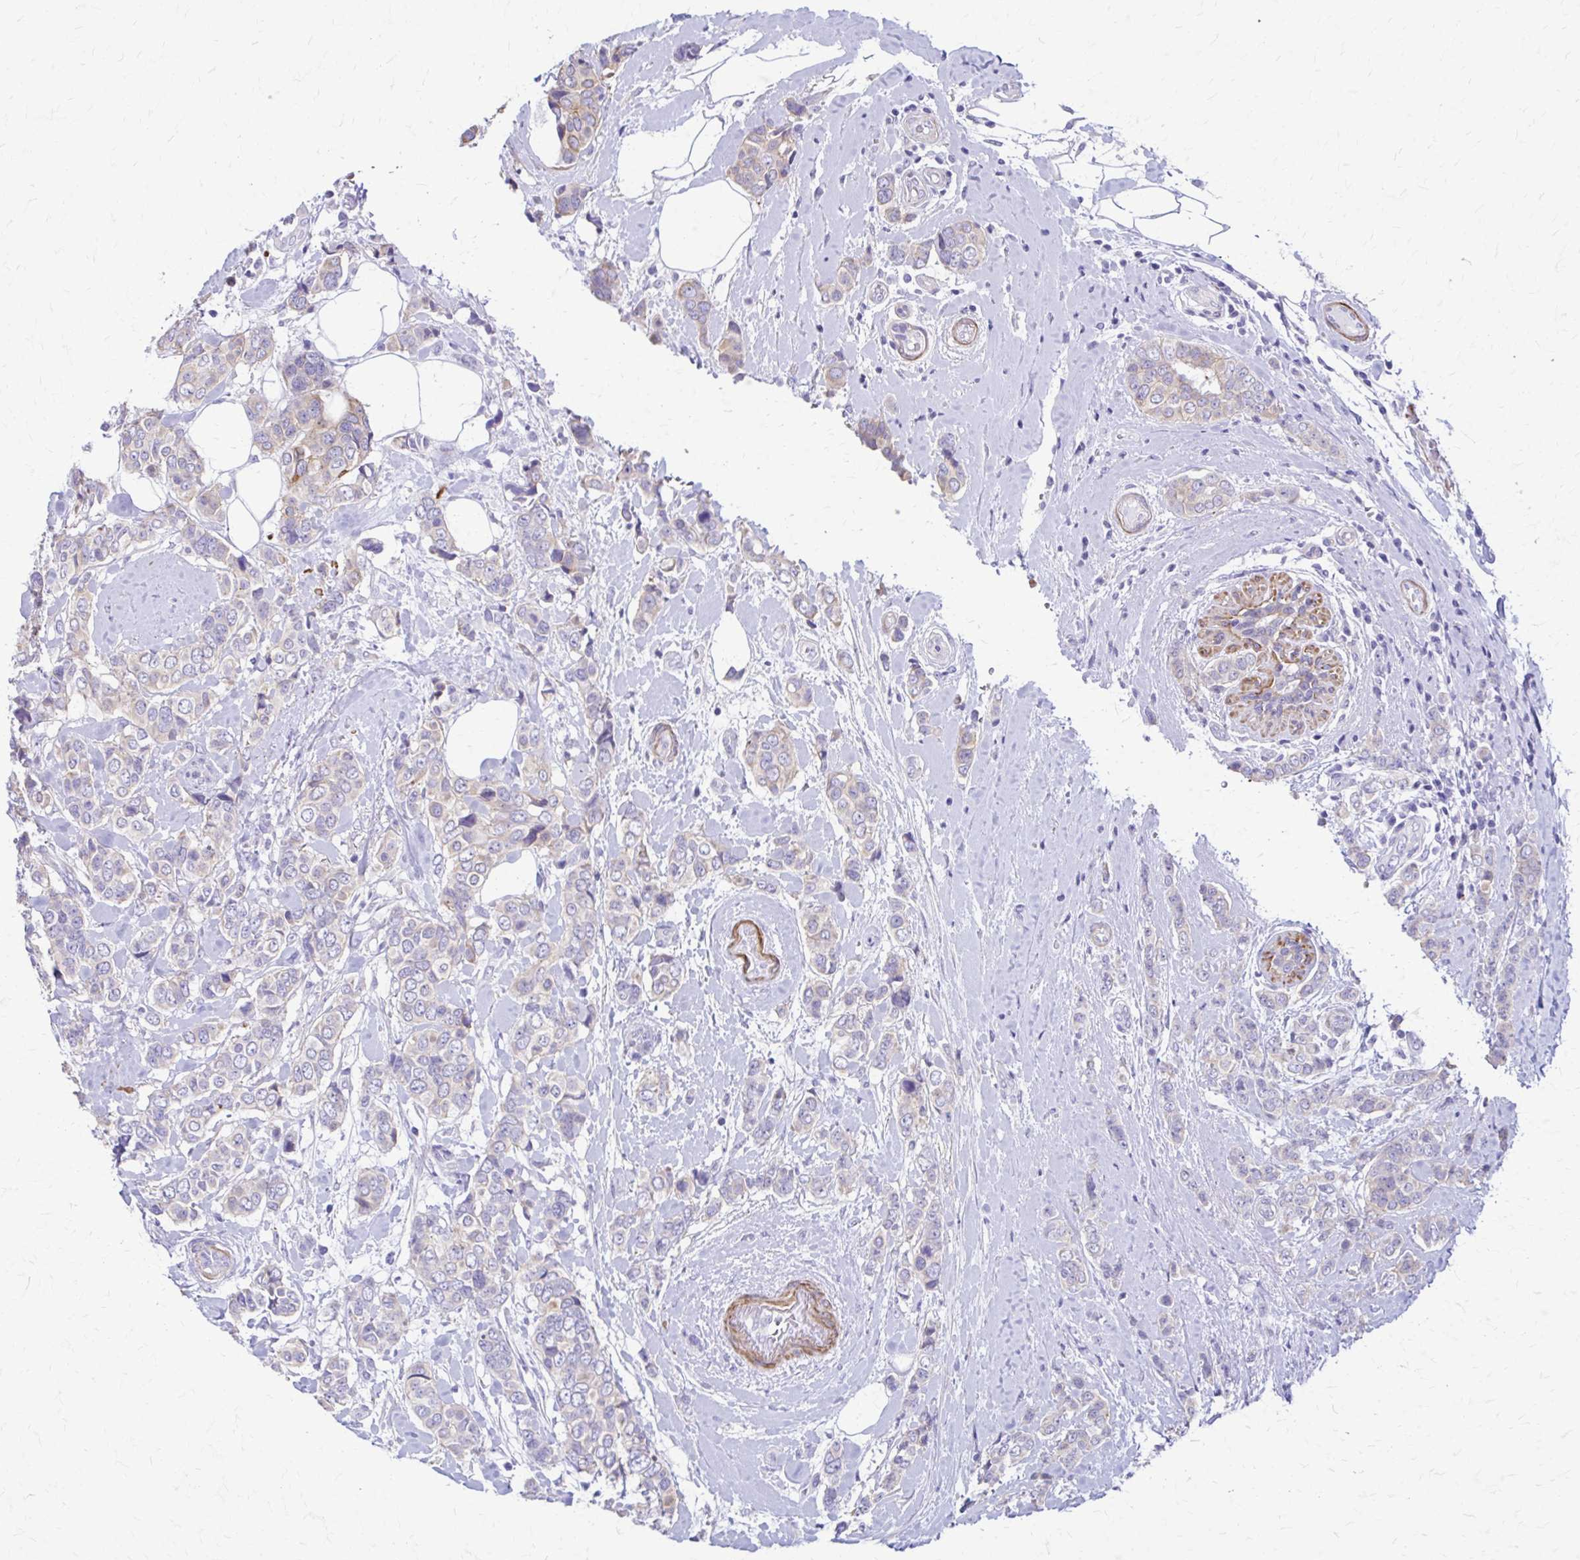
{"staining": {"intensity": "negative", "quantity": "none", "location": "none"}, "tissue": "breast cancer", "cell_type": "Tumor cells", "image_type": "cancer", "snomed": [{"axis": "morphology", "description": "Lobular carcinoma"}, {"axis": "topography", "description": "Breast"}], "caption": "IHC of human breast cancer (lobular carcinoma) reveals no positivity in tumor cells.", "gene": "DSP", "patient": {"sex": "female", "age": 51}}